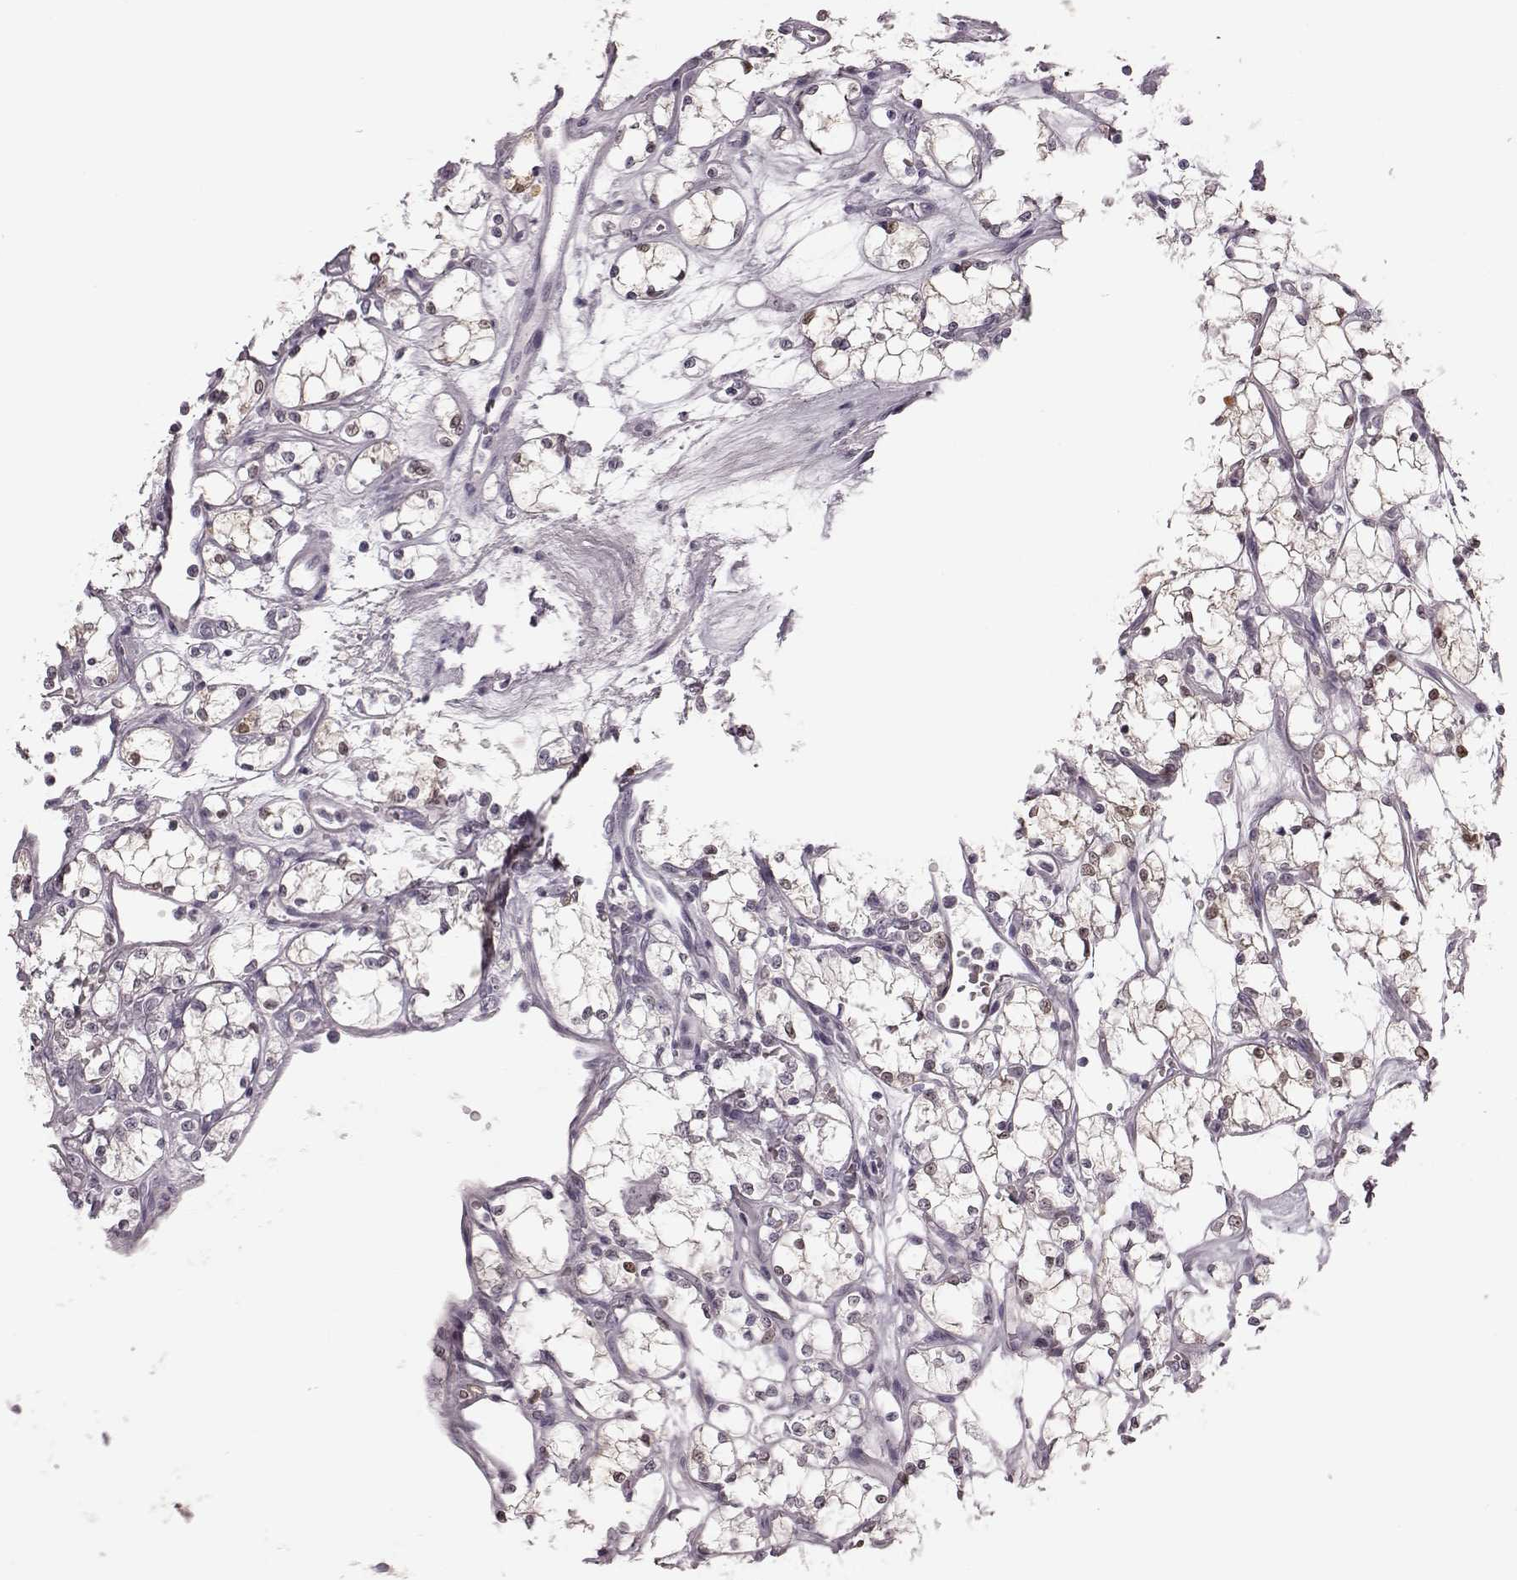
{"staining": {"intensity": "negative", "quantity": "none", "location": "none"}, "tissue": "renal cancer", "cell_type": "Tumor cells", "image_type": "cancer", "snomed": [{"axis": "morphology", "description": "Adenocarcinoma, NOS"}, {"axis": "topography", "description": "Kidney"}], "caption": "There is no significant staining in tumor cells of adenocarcinoma (renal). (Stains: DAB (3,3'-diaminobenzidine) immunohistochemistry with hematoxylin counter stain, Microscopy: brightfield microscopy at high magnification).", "gene": "ZNF433", "patient": {"sex": "female", "age": 69}}